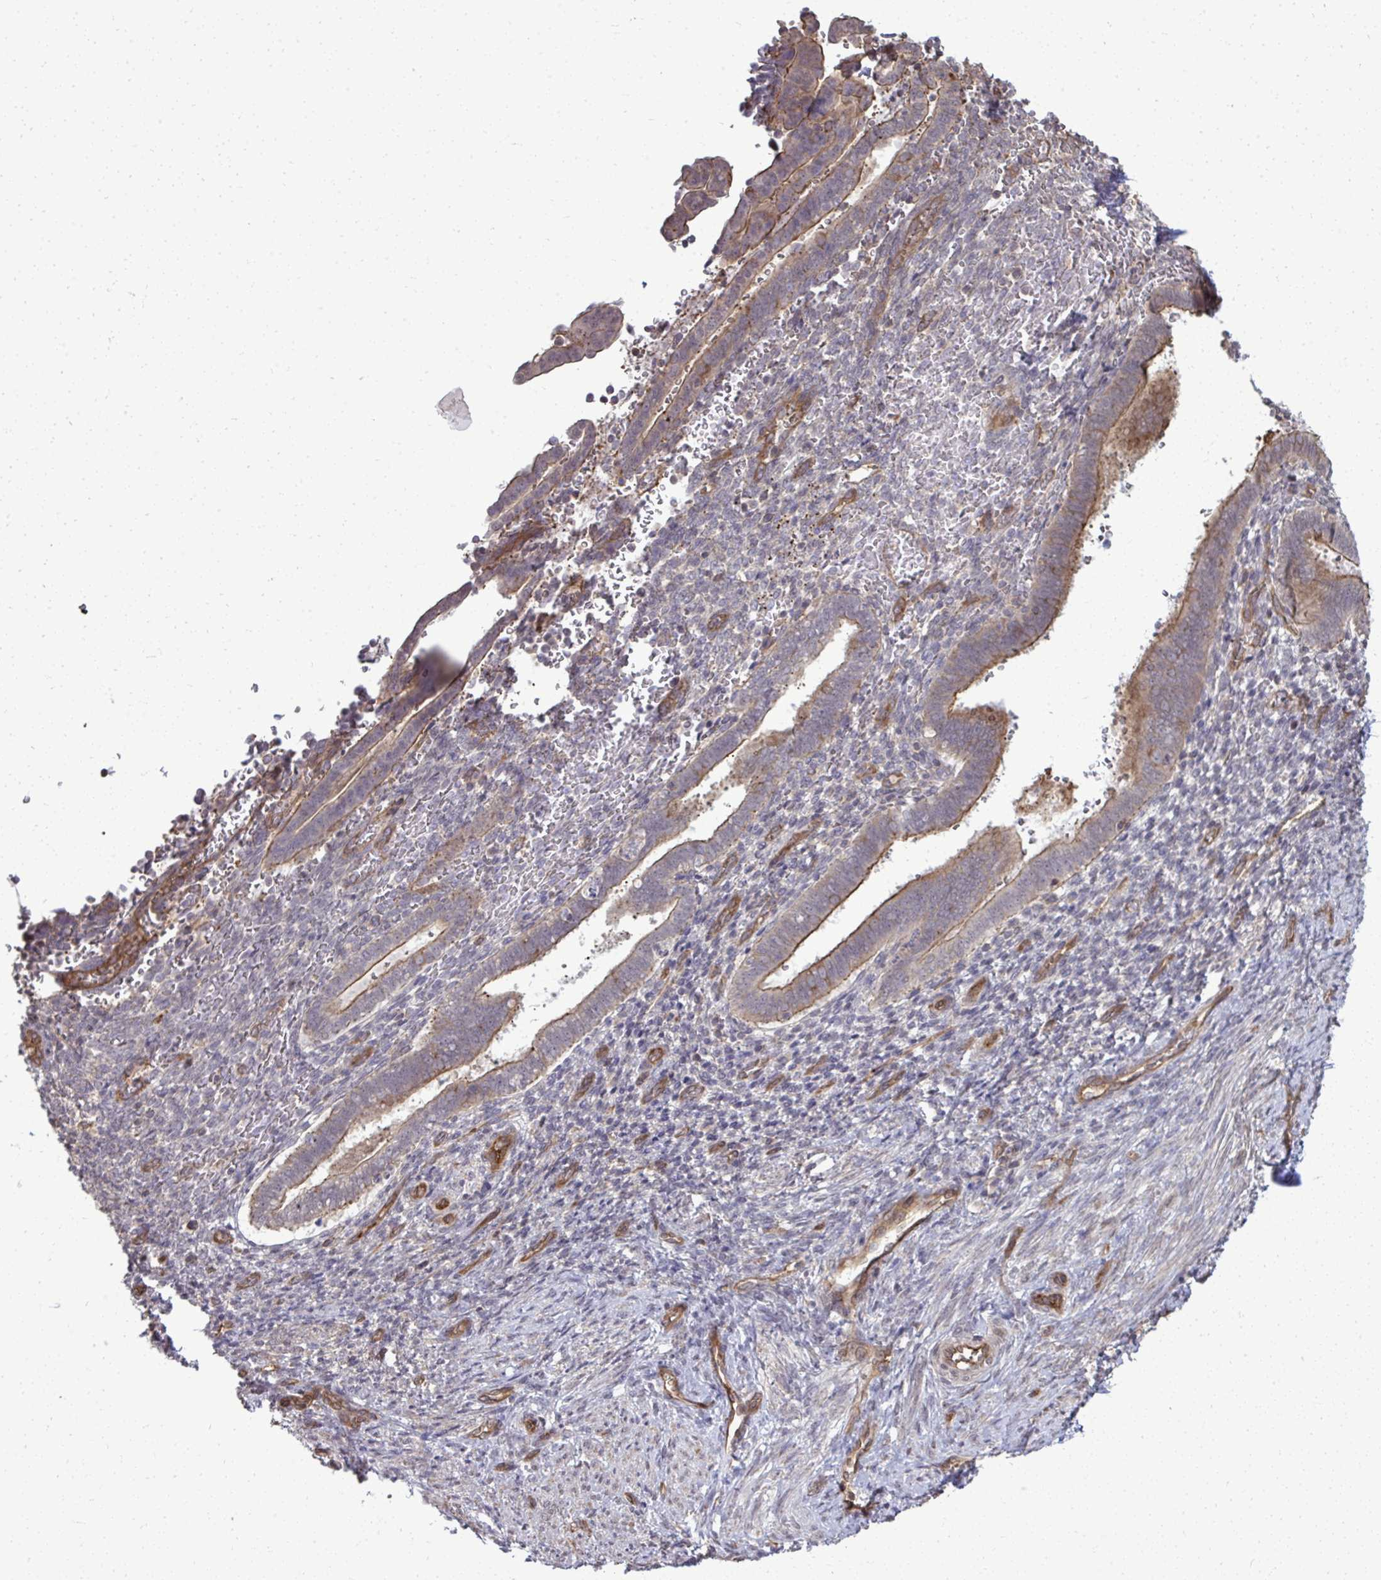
{"staining": {"intensity": "negative", "quantity": "none", "location": "none"}, "tissue": "endometrium", "cell_type": "Cells in endometrial stroma", "image_type": "normal", "snomed": [{"axis": "morphology", "description": "Normal tissue, NOS"}, {"axis": "topography", "description": "Endometrium"}], "caption": "Immunohistochemistry micrograph of unremarkable endometrium: human endometrium stained with DAB (3,3'-diaminobenzidine) displays no significant protein staining in cells in endometrial stroma. The staining is performed using DAB brown chromogen with nuclei counter-stained in using hematoxylin.", "gene": "FUT10", "patient": {"sex": "female", "age": 34}}